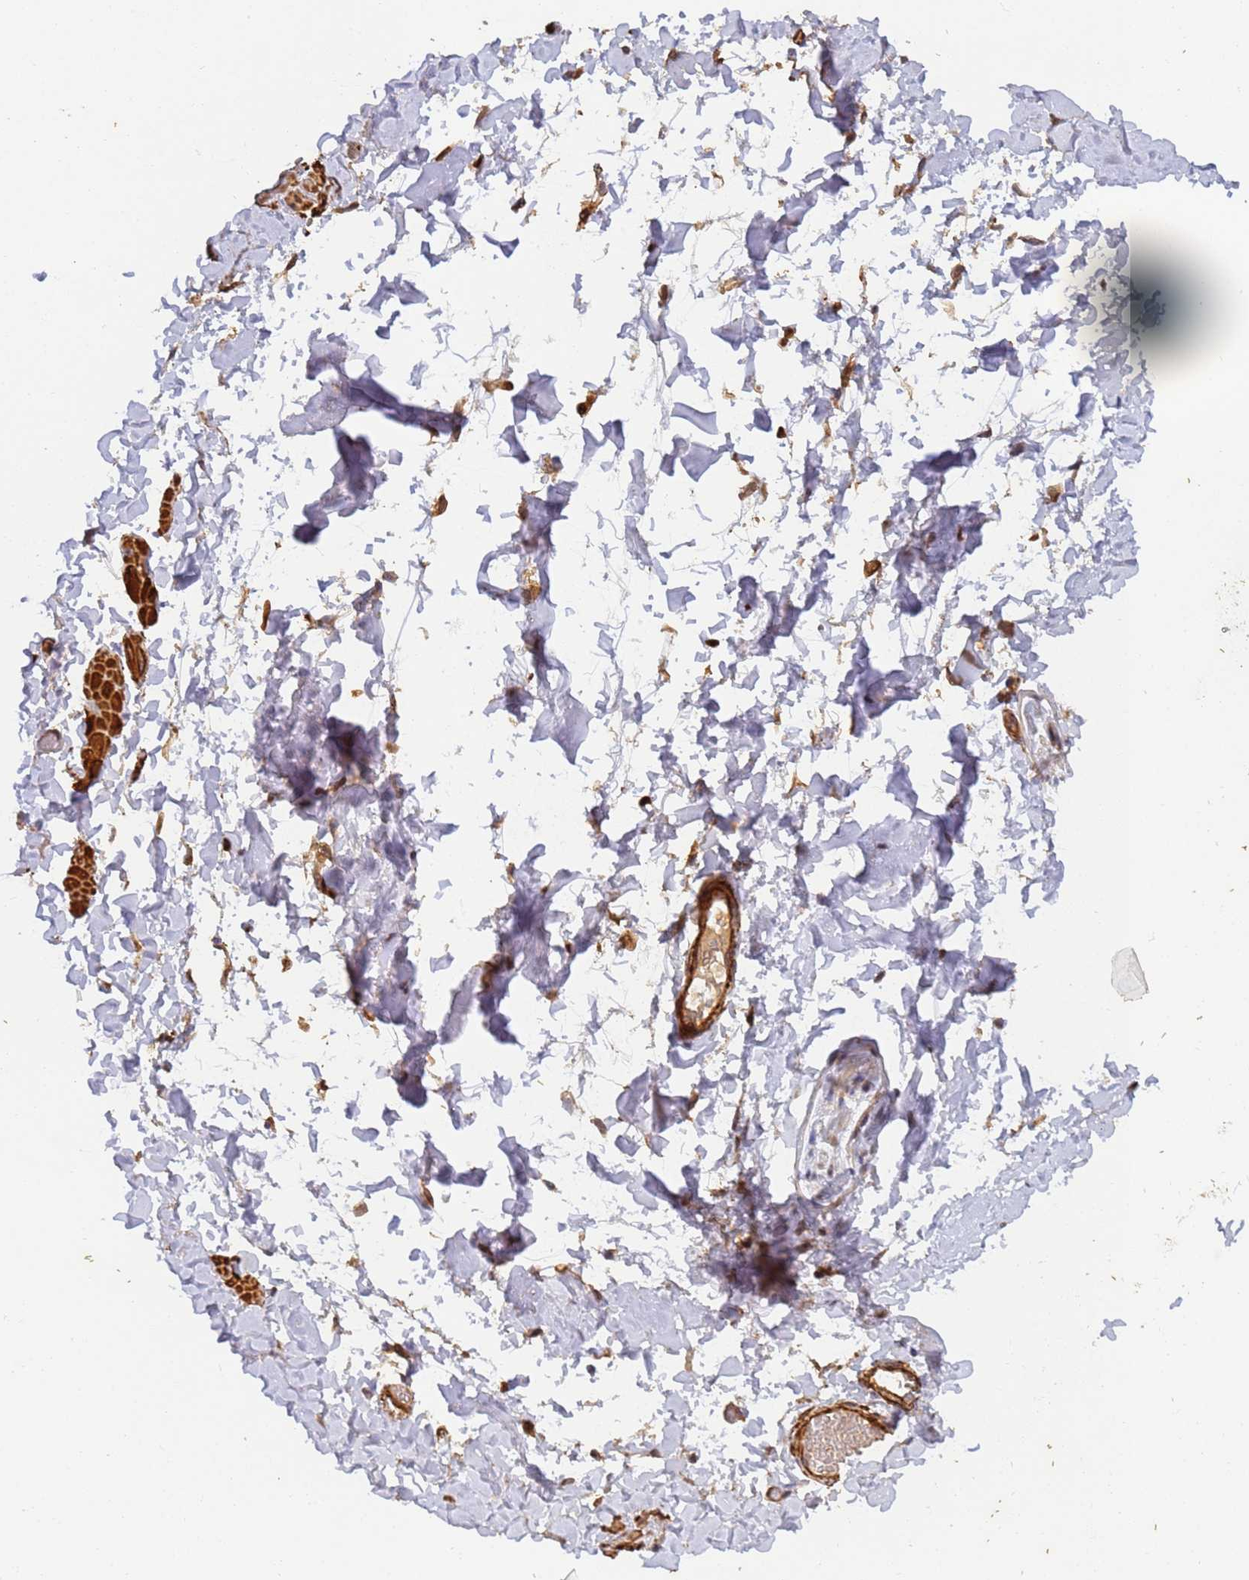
{"staining": {"intensity": "weak", "quantity": "25%-75%", "location": "cytoplasmic/membranous"}, "tissue": "adipose tissue", "cell_type": "Adipocytes", "image_type": "normal", "snomed": [{"axis": "morphology", "description": "Normal tissue, NOS"}, {"axis": "topography", "description": "Adipose tissue"}, {"axis": "topography", "description": "Vascular tissue"}, {"axis": "topography", "description": "Peripheral nerve tissue"}], "caption": "Normal adipose tissue reveals weak cytoplasmic/membranous staining in about 25%-75% of adipocytes, visualized by immunohistochemistry. Nuclei are stained in blue.", "gene": "RALGAPA2", "patient": {"sex": "male", "age": 25}}